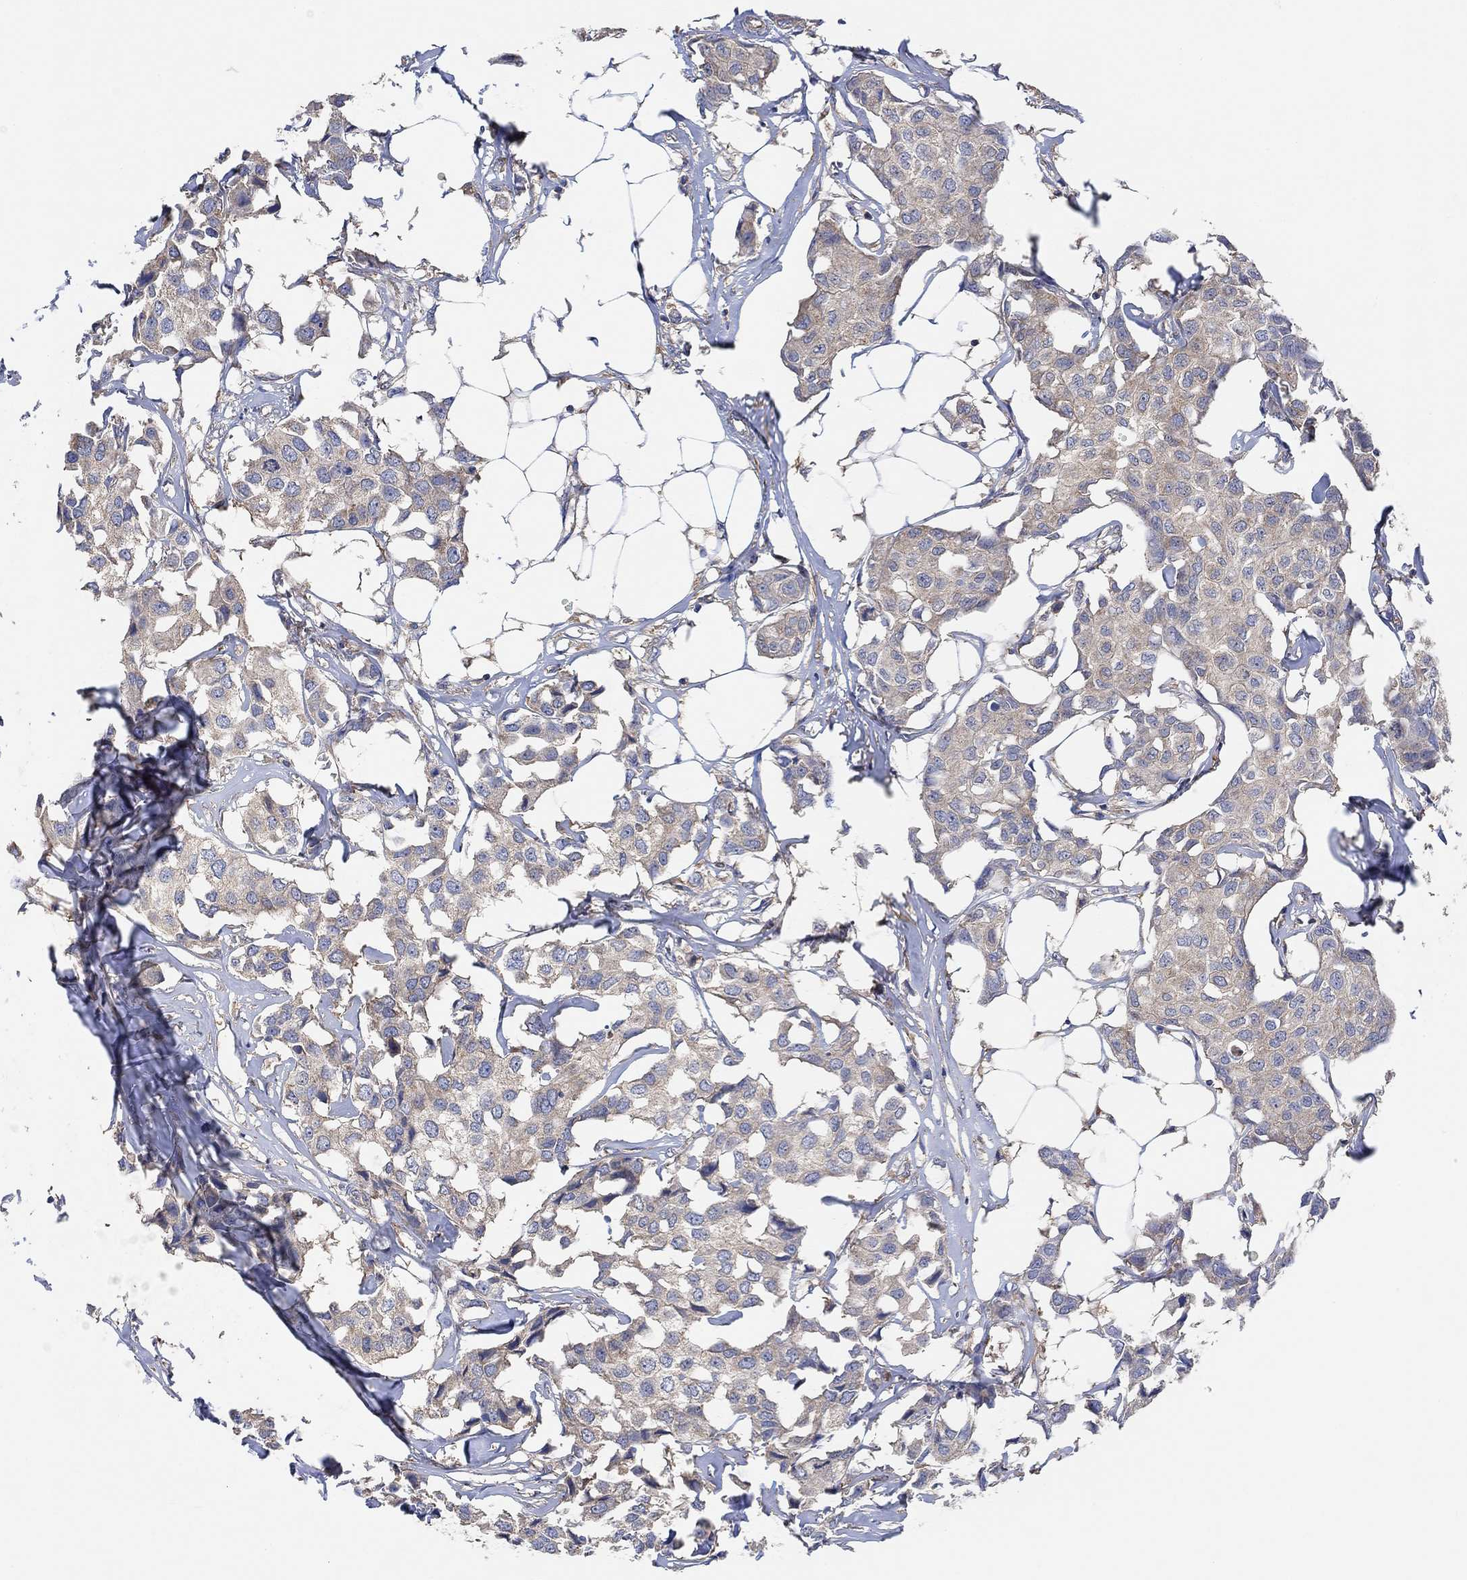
{"staining": {"intensity": "negative", "quantity": "none", "location": "none"}, "tissue": "breast cancer", "cell_type": "Tumor cells", "image_type": "cancer", "snomed": [{"axis": "morphology", "description": "Duct carcinoma"}, {"axis": "topography", "description": "Breast"}], "caption": "Breast intraductal carcinoma was stained to show a protein in brown. There is no significant positivity in tumor cells.", "gene": "BLOC1S3", "patient": {"sex": "female", "age": 80}}